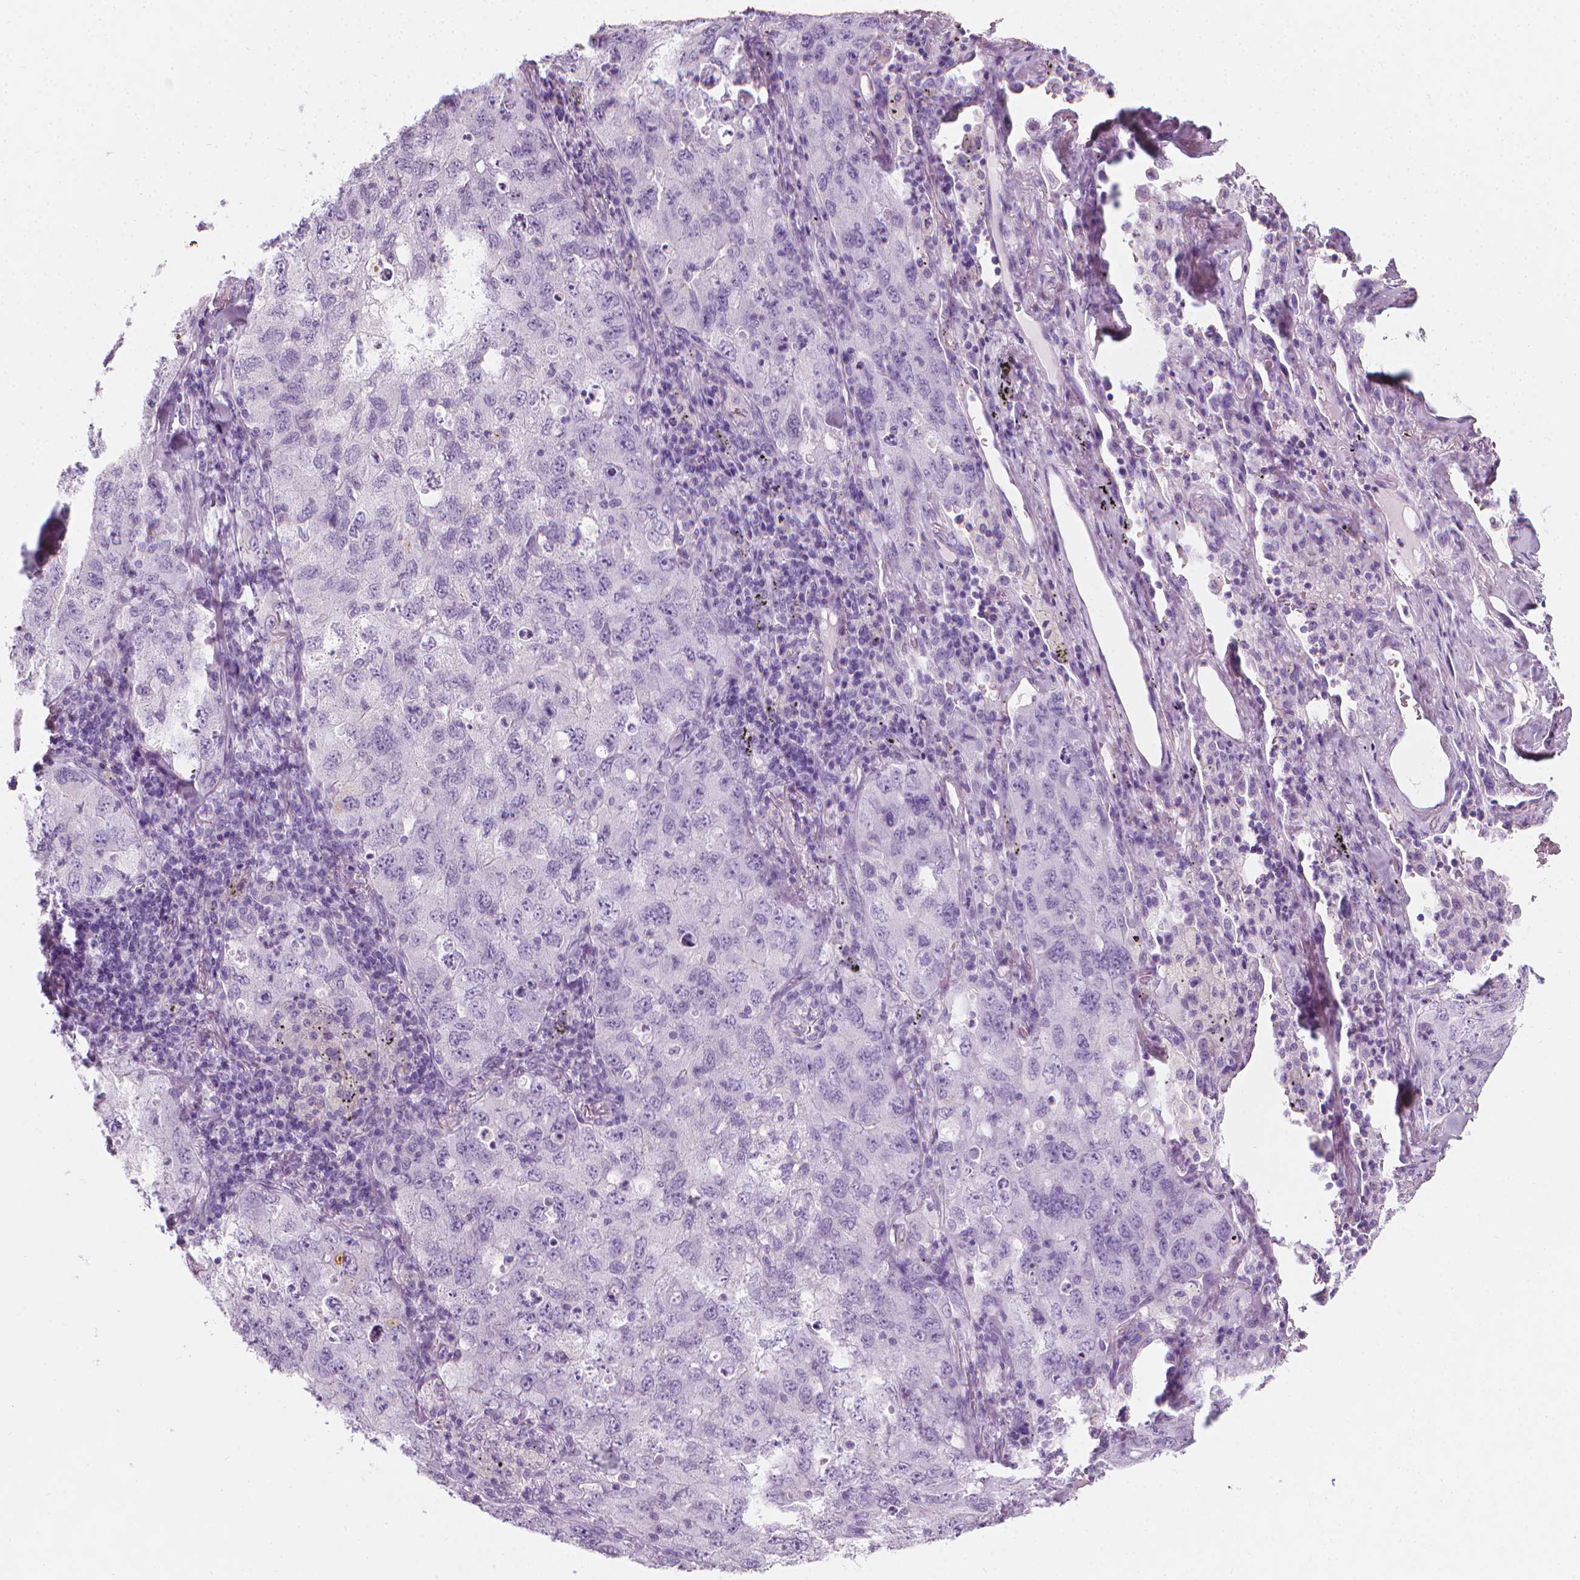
{"staining": {"intensity": "negative", "quantity": "none", "location": "none"}, "tissue": "lung cancer", "cell_type": "Tumor cells", "image_type": "cancer", "snomed": [{"axis": "morphology", "description": "Adenocarcinoma, NOS"}, {"axis": "topography", "description": "Lung"}], "caption": "Lung adenocarcinoma was stained to show a protein in brown. There is no significant positivity in tumor cells.", "gene": "SCG3", "patient": {"sex": "female", "age": 57}}